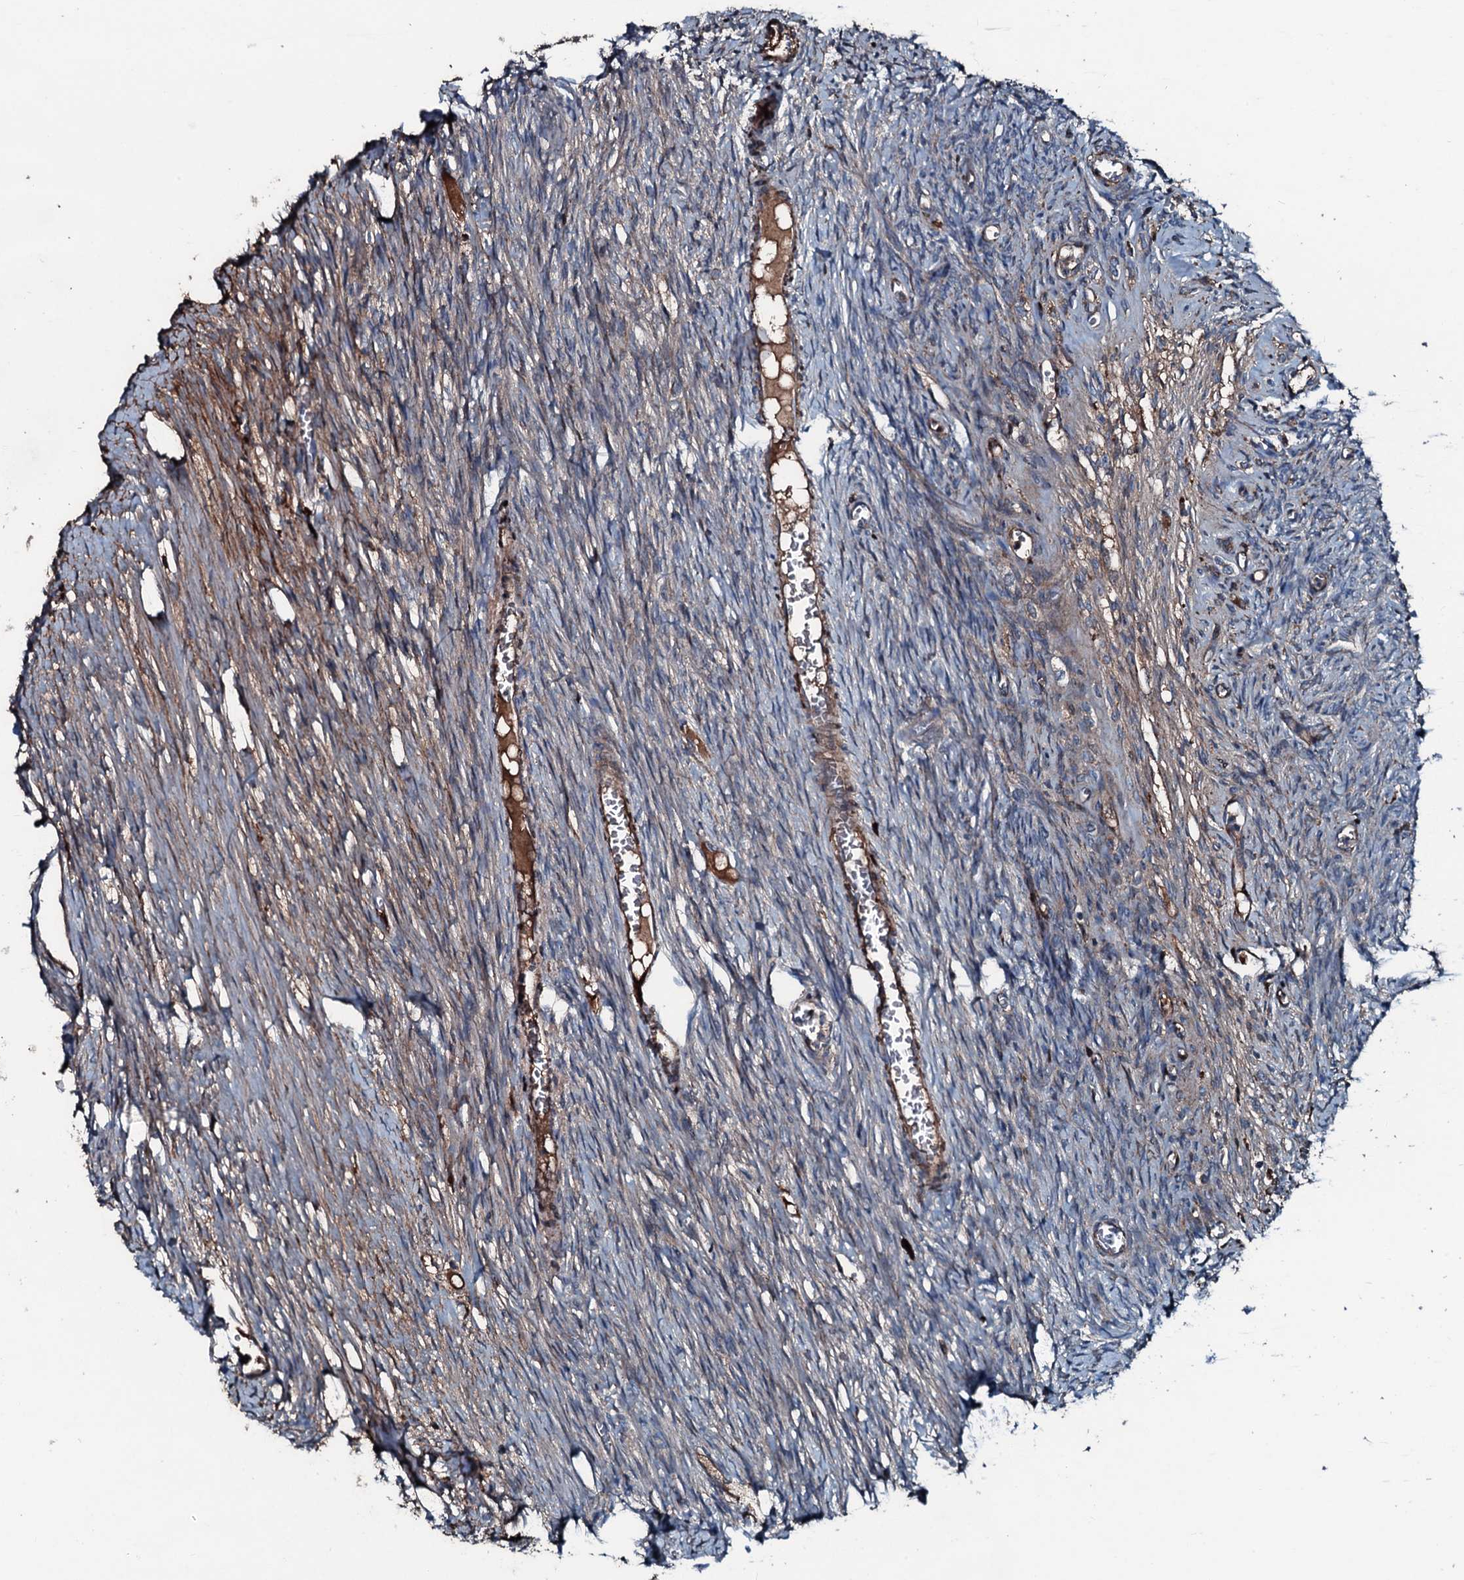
{"staining": {"intensity": "moderate", "quantity": ">75%", "location": "cytoplasmic/membranous"}, "tissue": "ovary", "cell_type": "Follicle cells", "image_type": "normal", "snomed": [{"axis": "morphology", "description": "Normal tissue, NOS"}, {"axis": "topography", "description": "Ovary"}], "caption": "Immunohistochemistry (IHC) histopathology image of benign ovary stained for a protein (brown), which demonstrates medium levels of moderate cytoplasmic/membranous staining in about >75% of follicle cells.", "gene": "AARS1", "patient": {"sex": "female", "age": 44}}